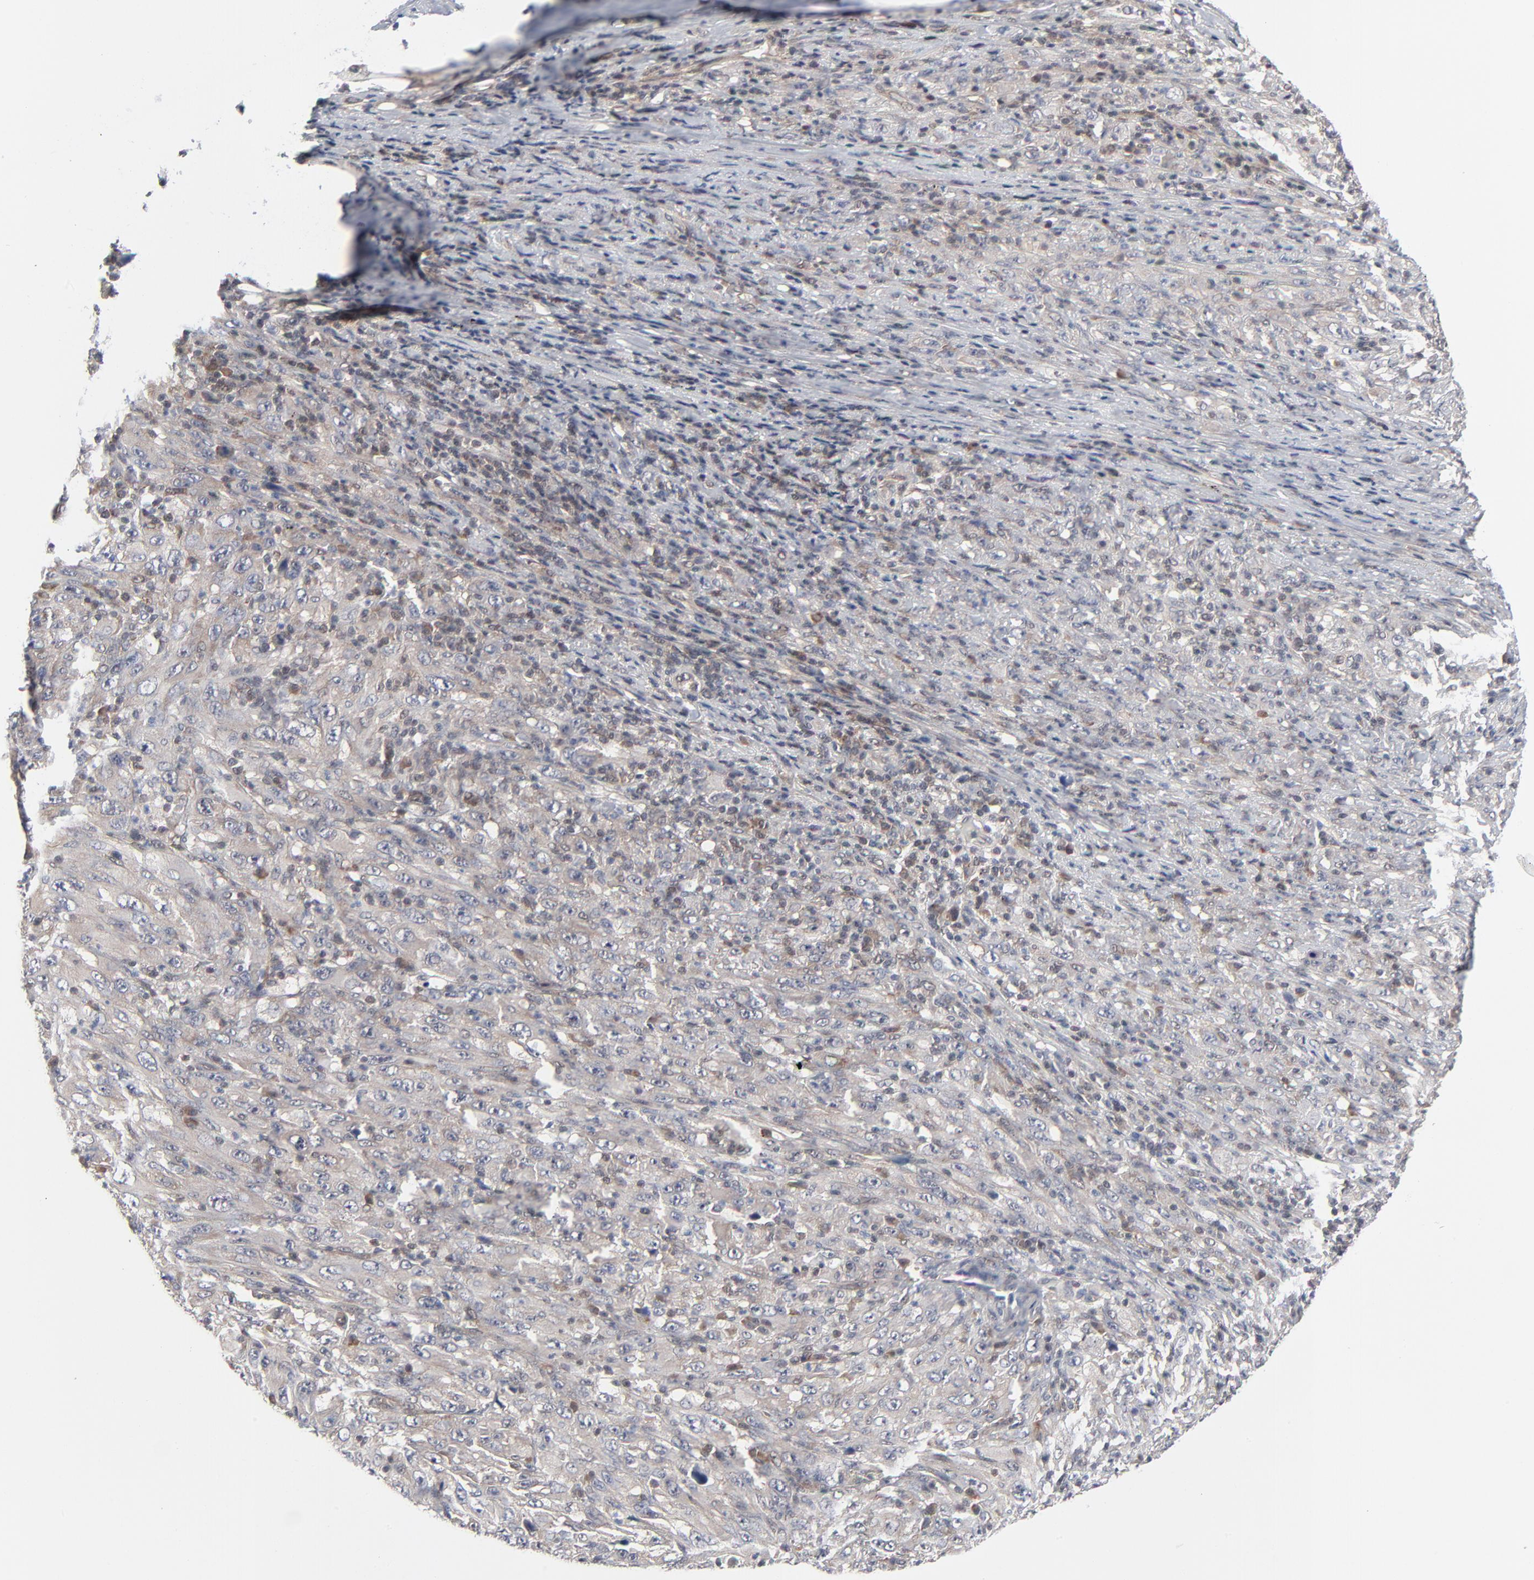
{"staining": {"intensity": "weak", "quantity": "25%-75%", "location": "cytoplasmic/membranous"}, "tissue": "melanoma", "cell_type": "Tumor cells", "image_type": "cancer", "snomed": [{"axis": "morphology", "description": "Malignant melanoma, Metastatic site"}, {"axis": "topography", "description": "Skin"}], "caption": "Human malignant melanoma (metastatic site) stained with a protein marker shows weak staining in tumor cells.", "gene": "RPS6KB1", "patient": {"sex": "female", "age": 56}}